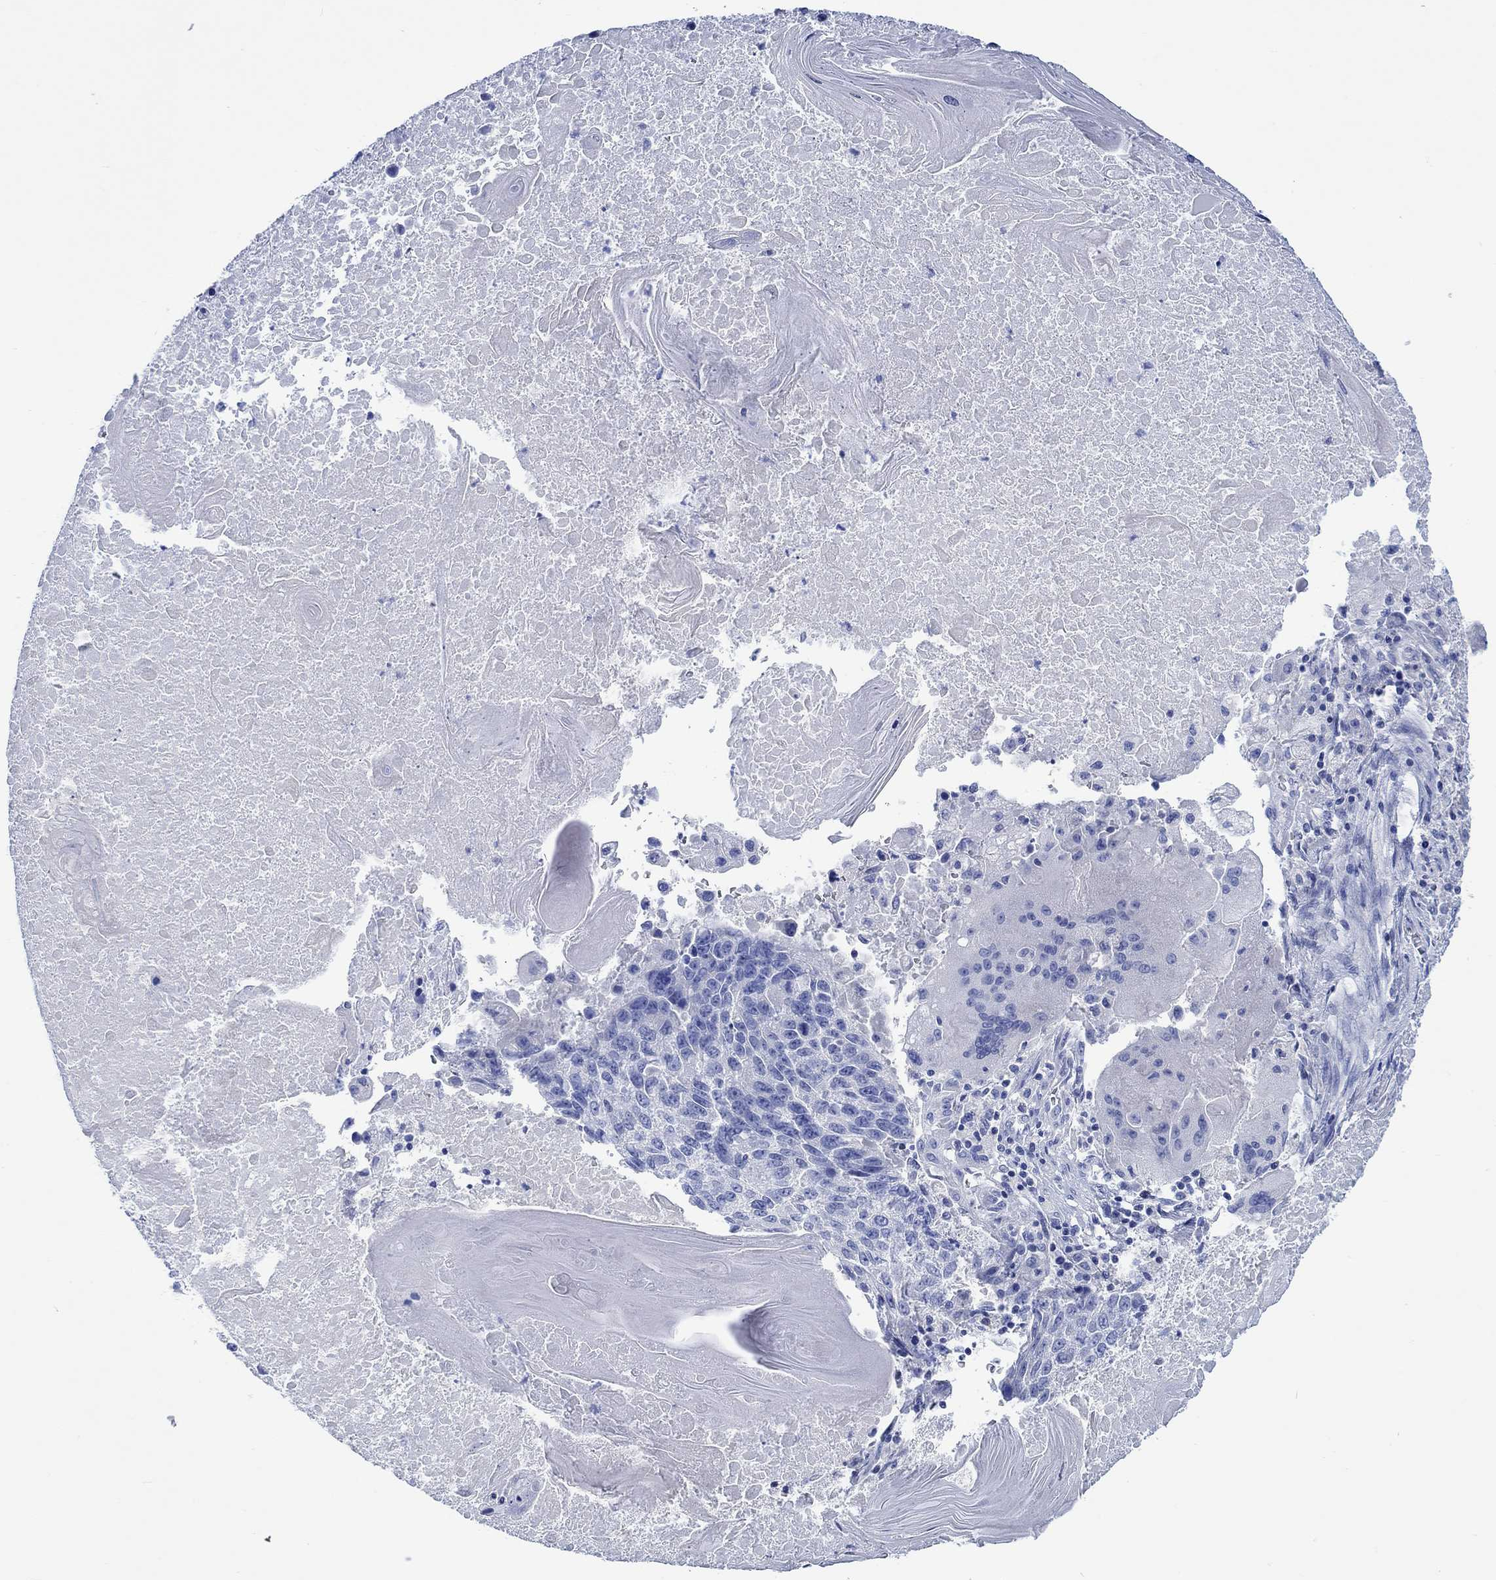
{"staining": {"intensity": "negative", "quantity": "none", "location": "none"}, "tissue": "lung cancer", "cell_type": "Tumor cells", "image_type": "cancer", "snomed": [{"axis": "morphology", "description": "Squamous cell carcinoma, NOS"}, {"axis": "topography", "description": "Lung"}], "caption": "Immunohistochemical staining of lung cancer (squamous cell carcinoma) displays no significant expression in tumor cells. (Immunohistochemistry, brightfield microscopy, high magnification).", "gene": "PTPRN2", "patient": {"sex": "male", "age": 73}}